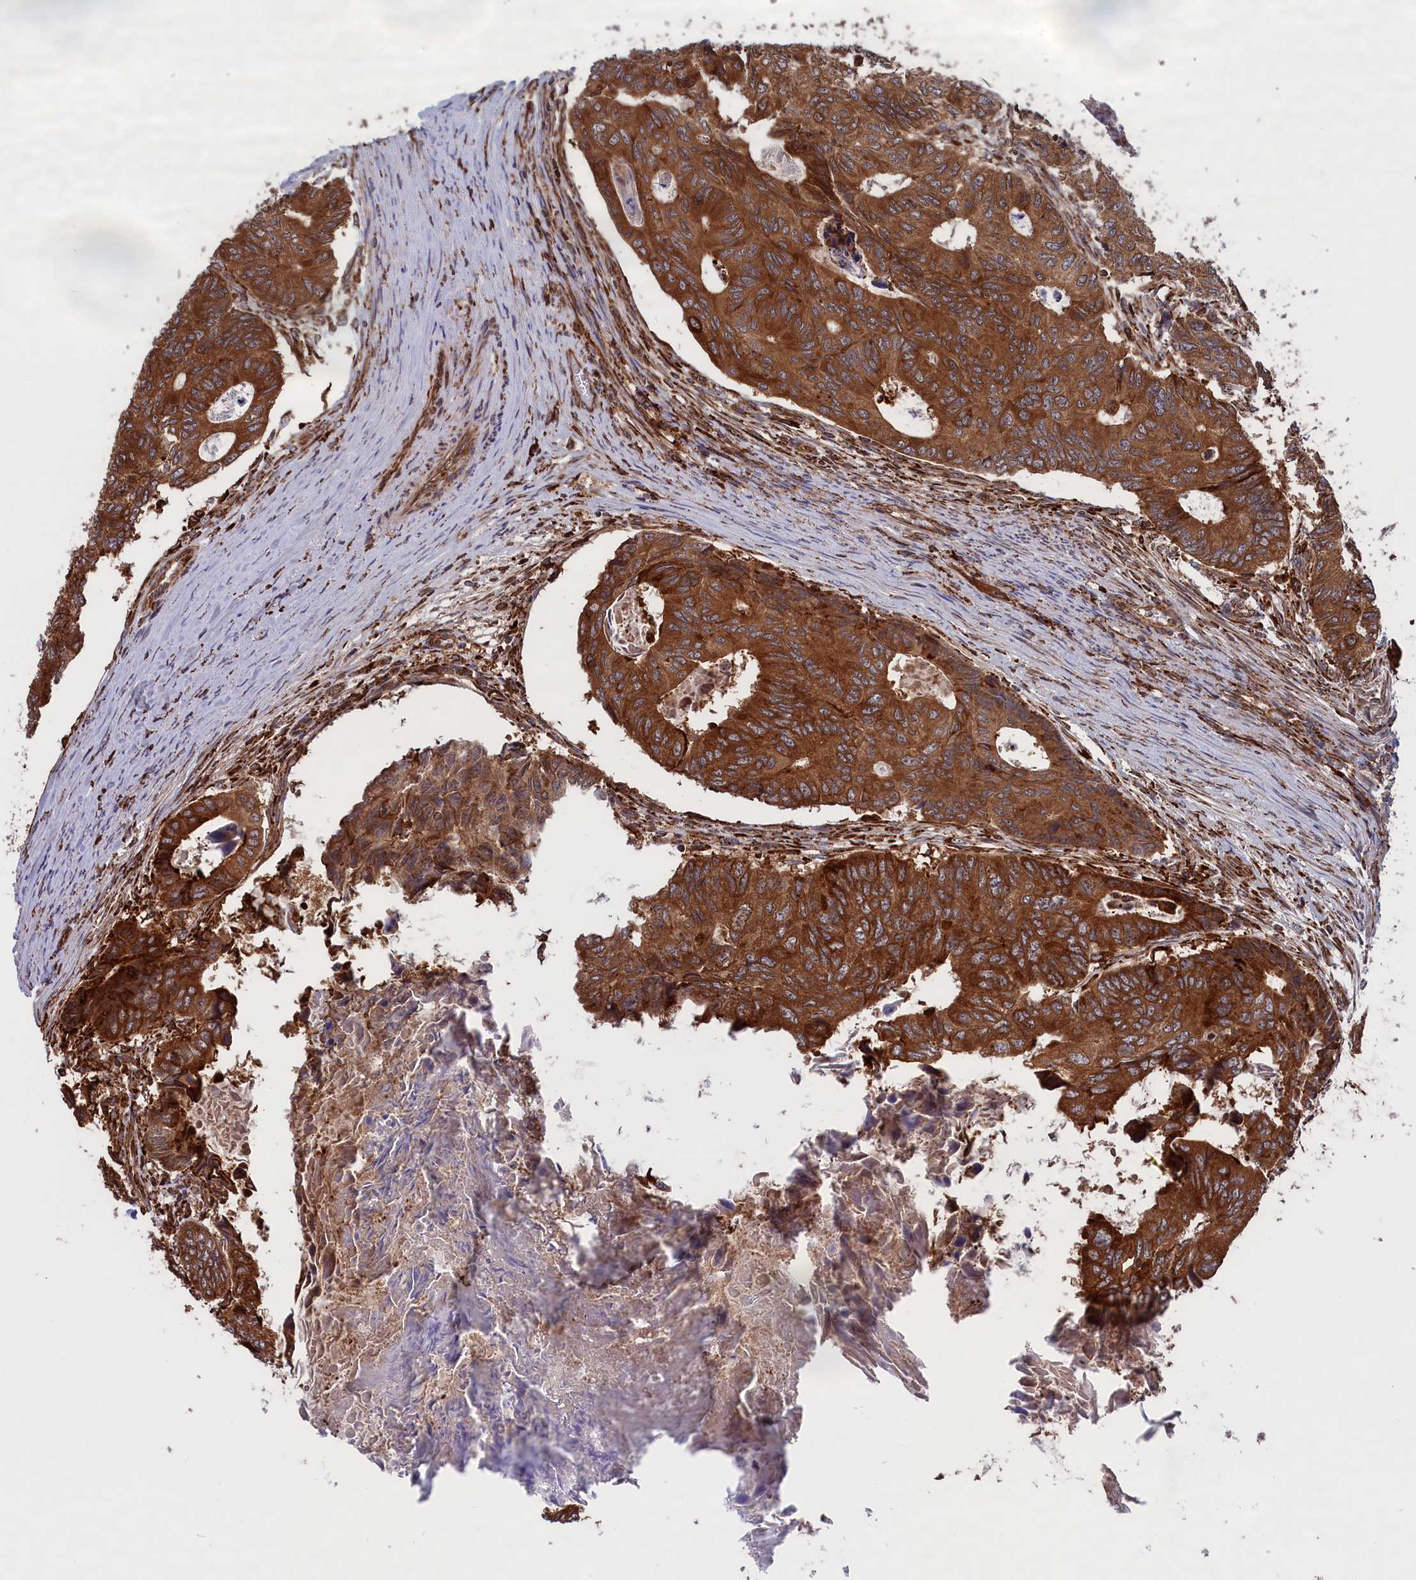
{"staining": {"intensity": "moderate", "quantity": ">75%", "location": "cytoplasmic/membranous"}, "tissue": "colorectal cancer", "cell_type": "Tumor cells", "image_type": "cancer", "snomed": [{"axis": "morphology", "description": "Adenocarcinoma, NOS"}, {"axis": "topography", "description": "Colon"}], "caption": "Moderate cytoplasmic/membranous positivity for a protein is appreciated in about >75% of tumor cells of adenocarcinoma (colorectal) using immunohistochemistry.", "gene": "PLA2G4C", "patient": {"sex": "male", "age": 85}}